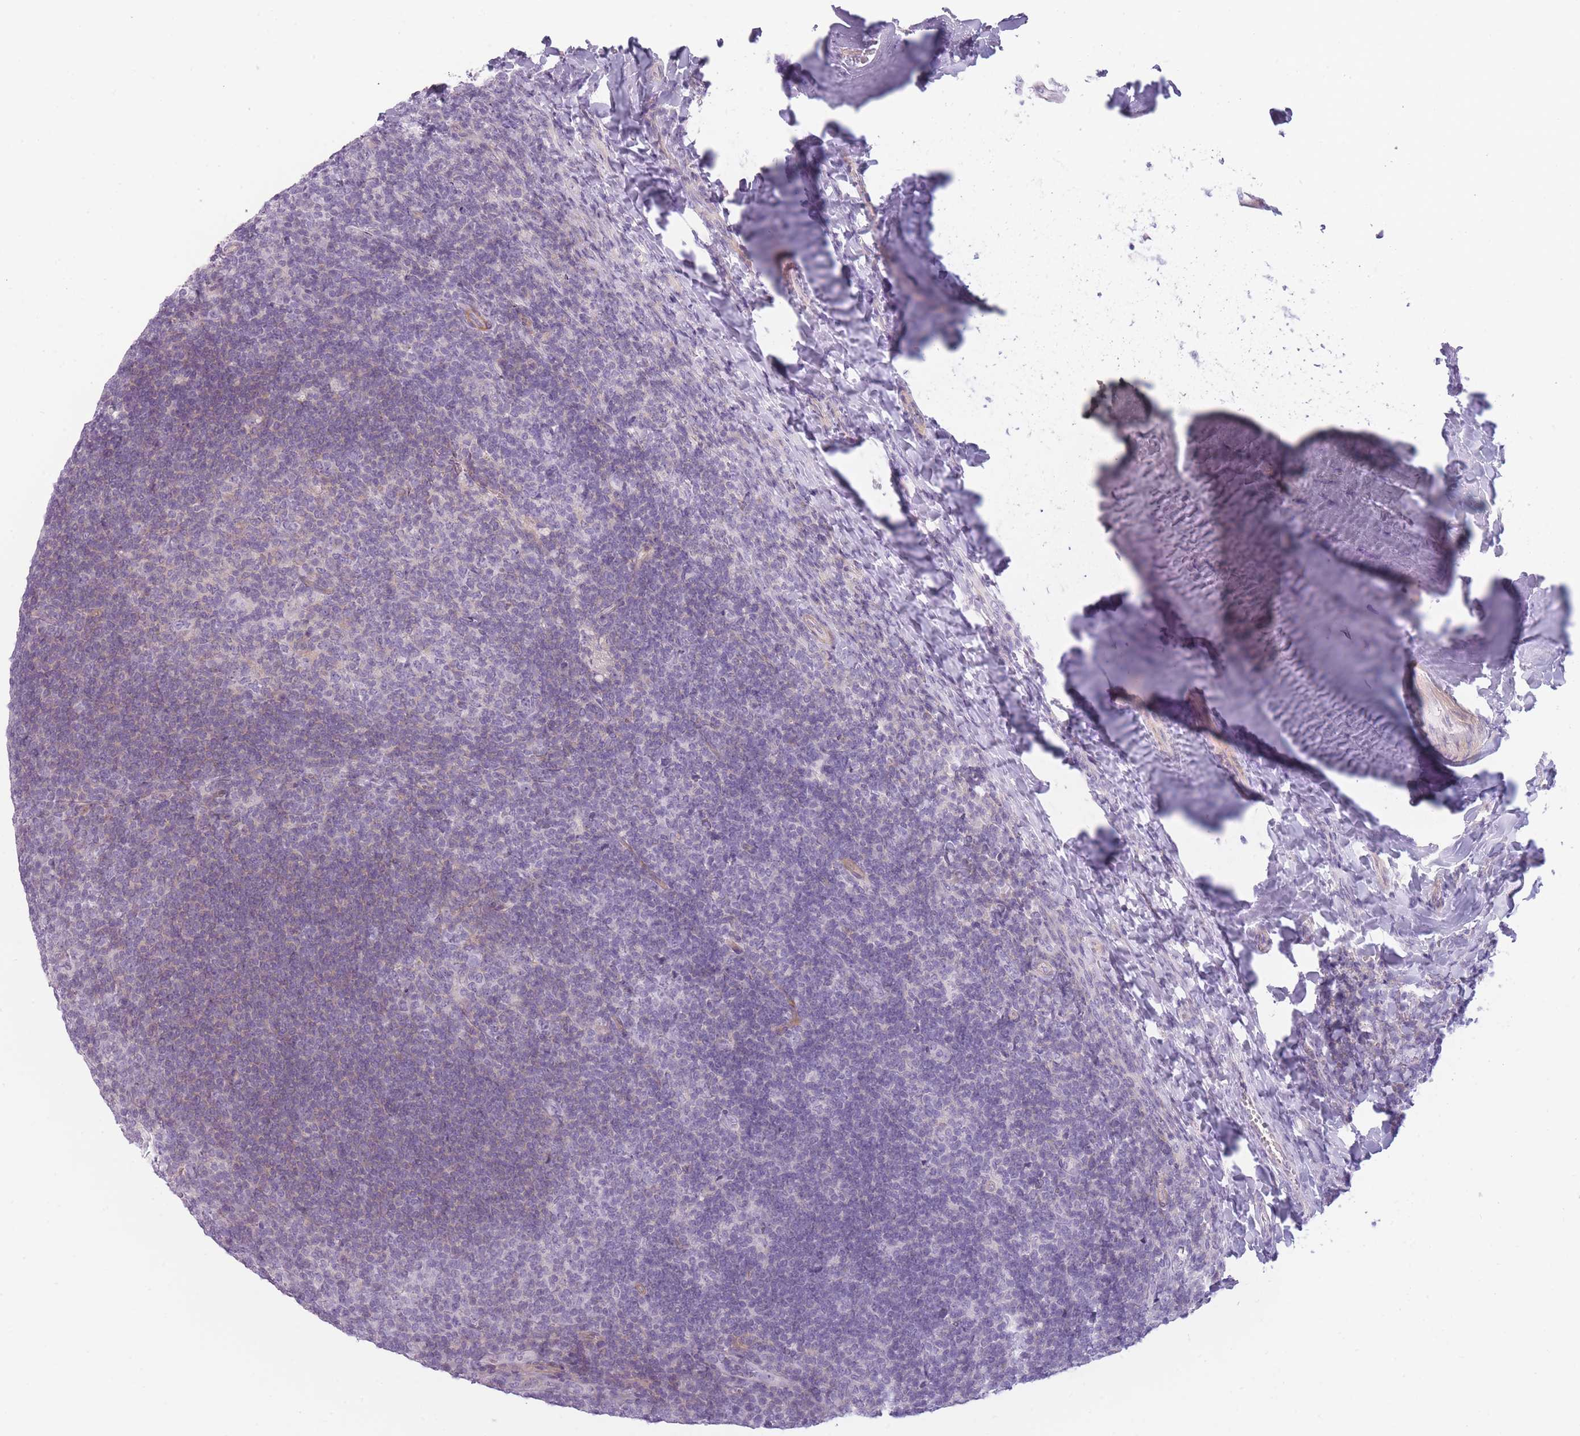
{"staining": {"intensity": "negative", "quantity": "none", "location": "none"}, "tissue": "tonsil", "cell_type": "Germinal center cells", "image_type": "normal", "snomed": [{"axis": "morphology", "description": "Normal tissue, NOS"}, {"axis": "topography", "description": "Tonsil"}], "caption": "High power microscopy histopathology image of an IHC image of benign tonsil, revealing no significant staining in germinal center cells.", "gene": "GGT1", "patient": {"sex": "female", "age": 10}}